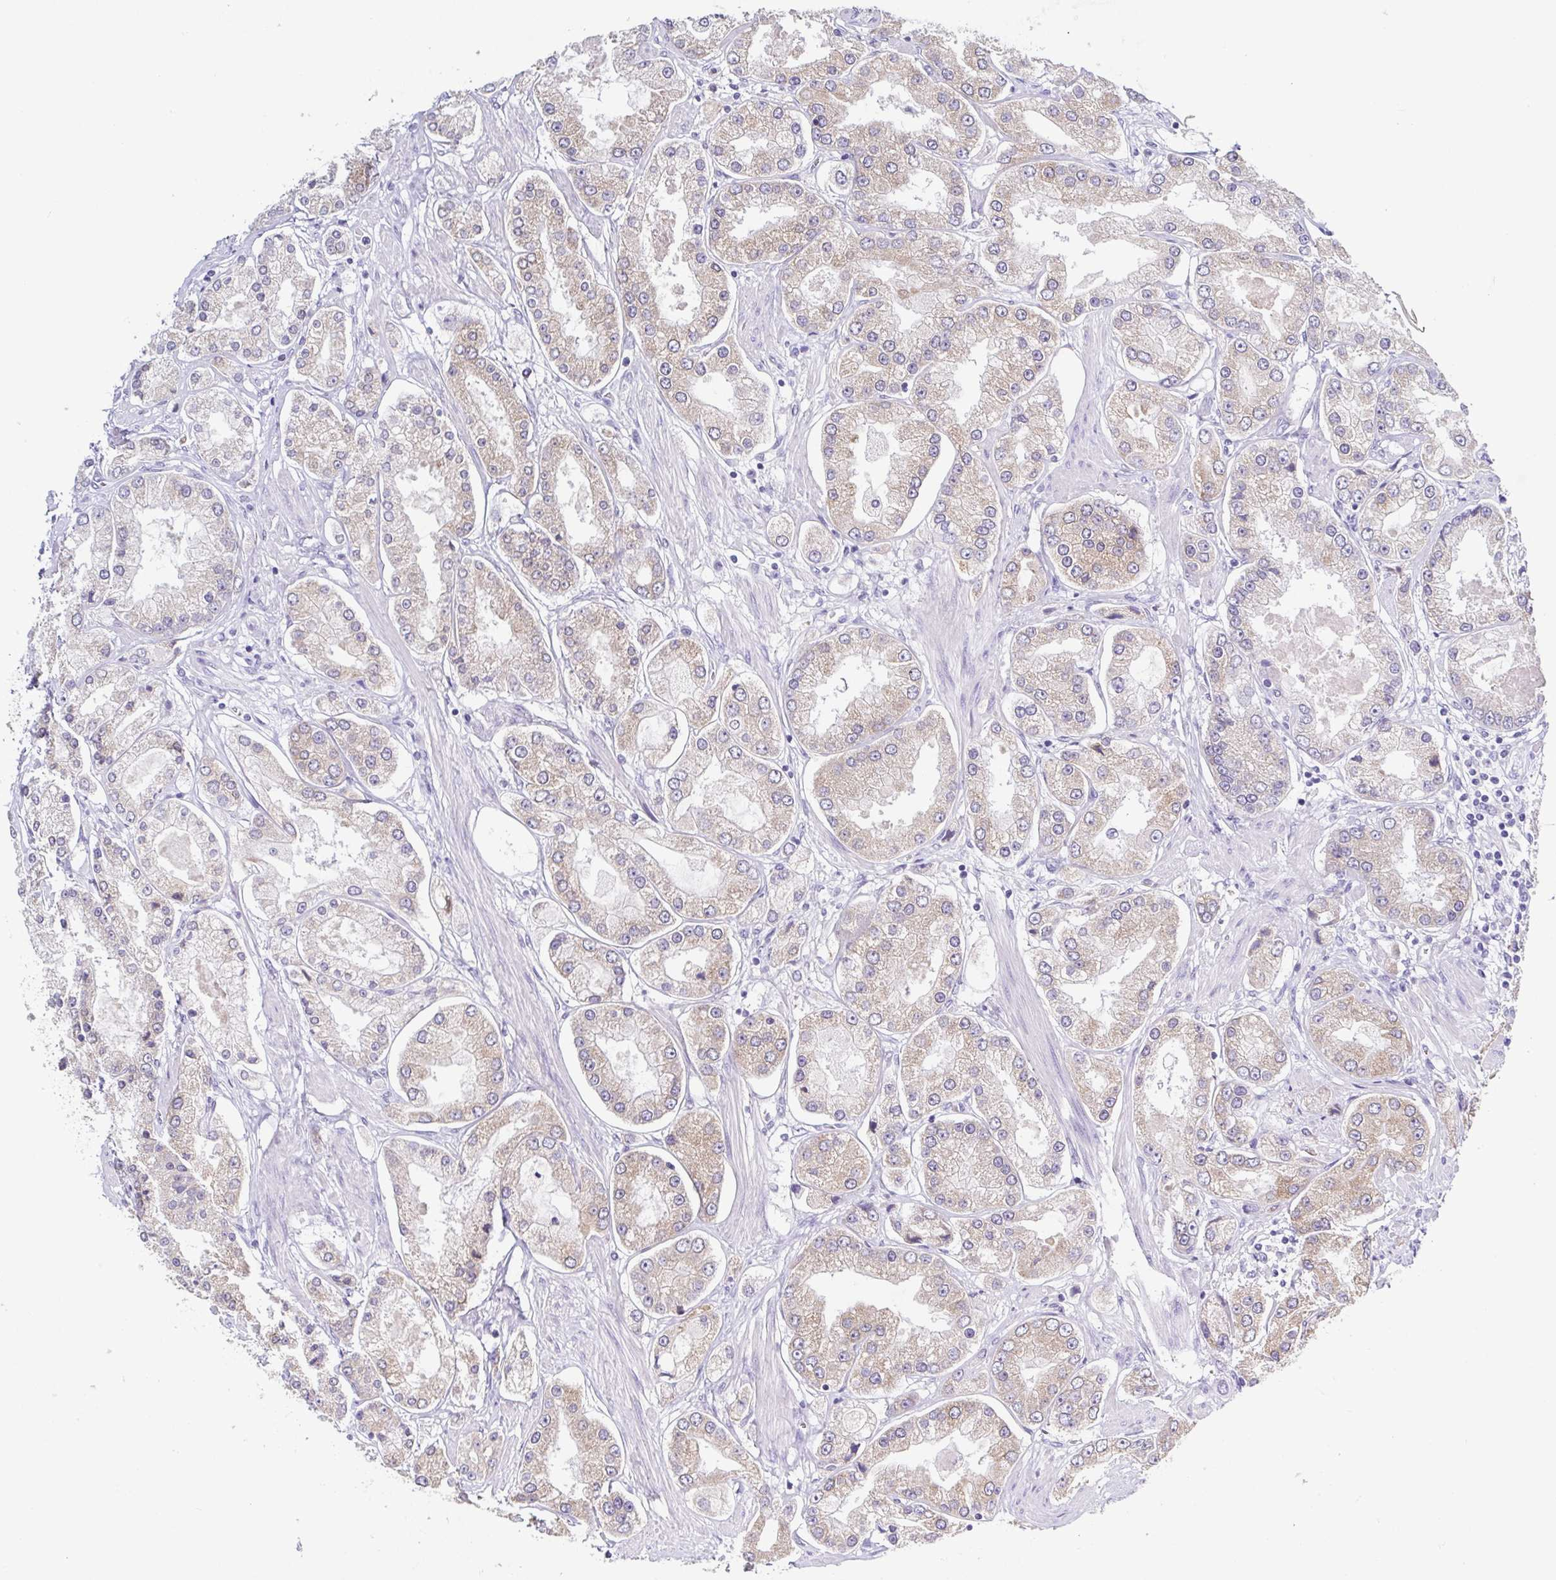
{"staining": {"intensity": "weak", "quantity": "25%-75%", "location": "cytoplasmic/membranous"}, "tissue": "prostate cancer", "cell_type": "Tumor cells", "image_type": "cancer", "snomed": [{"axis": "morphology", "description": "Adenocarcinoma, High grade"}, {"axis": "topography", "description": "Prostate"}], "caption": "Tumor cells show weak cytoplasmic/membranous expression in about 25%-75% of cells in adenocarcinoma (high-grade) (prostate).", "gene": "RDH11", "patient": {"sex": "male", "age": 69}}